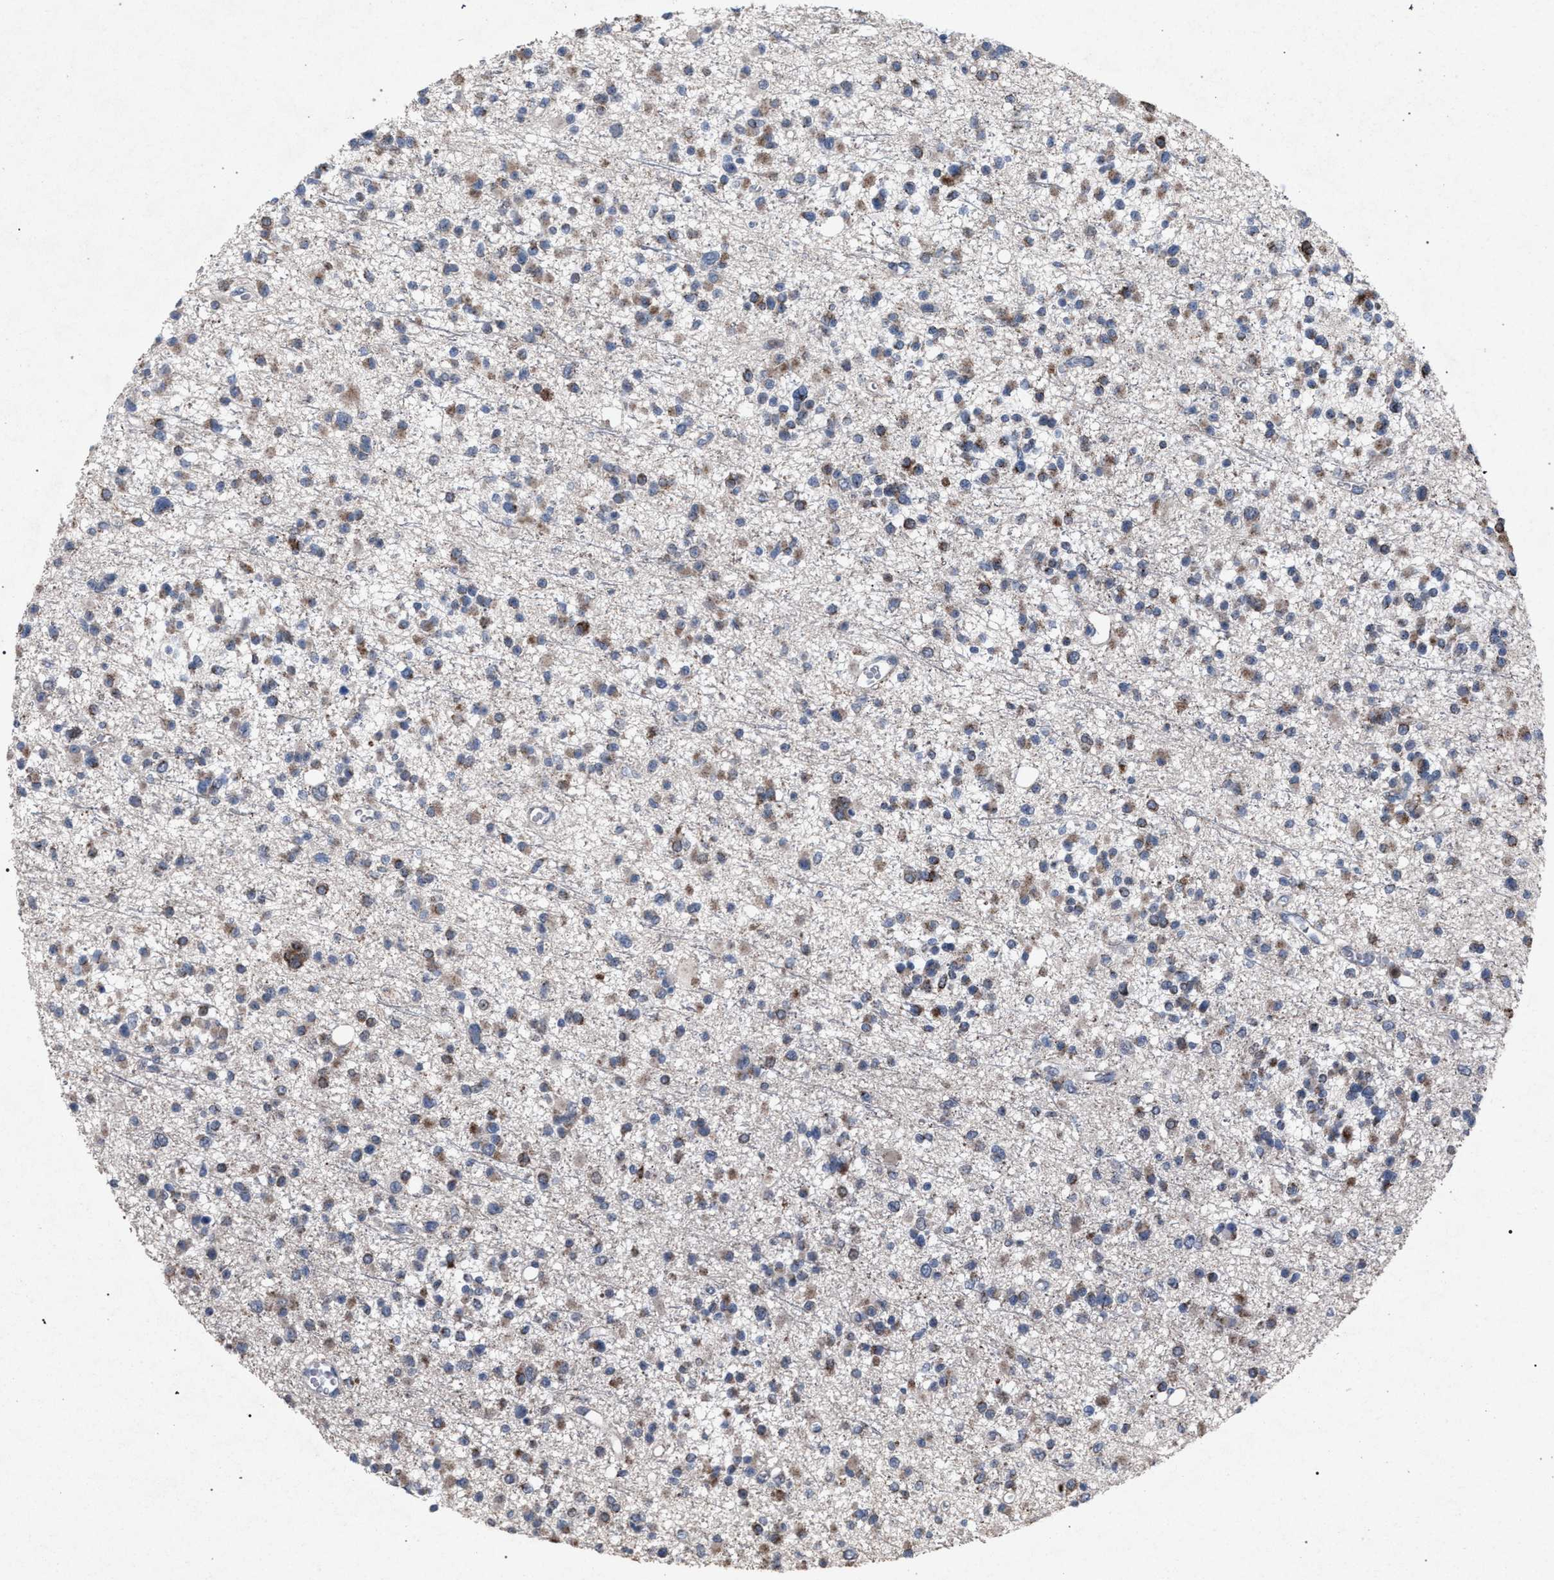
{"staining": {"intensity": "weak", "quantity": ">75%", "location": "cytoplasmic/membranous"}, "tissue": "glioma", "cell_type": "Tumor cells", "image_type": "cancer", "snomed": [{"axis": "morphology", "description": "Glioma, malignant, Low grade"}, {"axis": "topography", "description": "Brain"}], "caption": "IHC of glioma demonstrates low levels of weak cytoplasmic/membranous expression in approximately >75% of tumor cells.", "gene": "HSD17B4", "patient": {"sex": "female", "age": 22}}